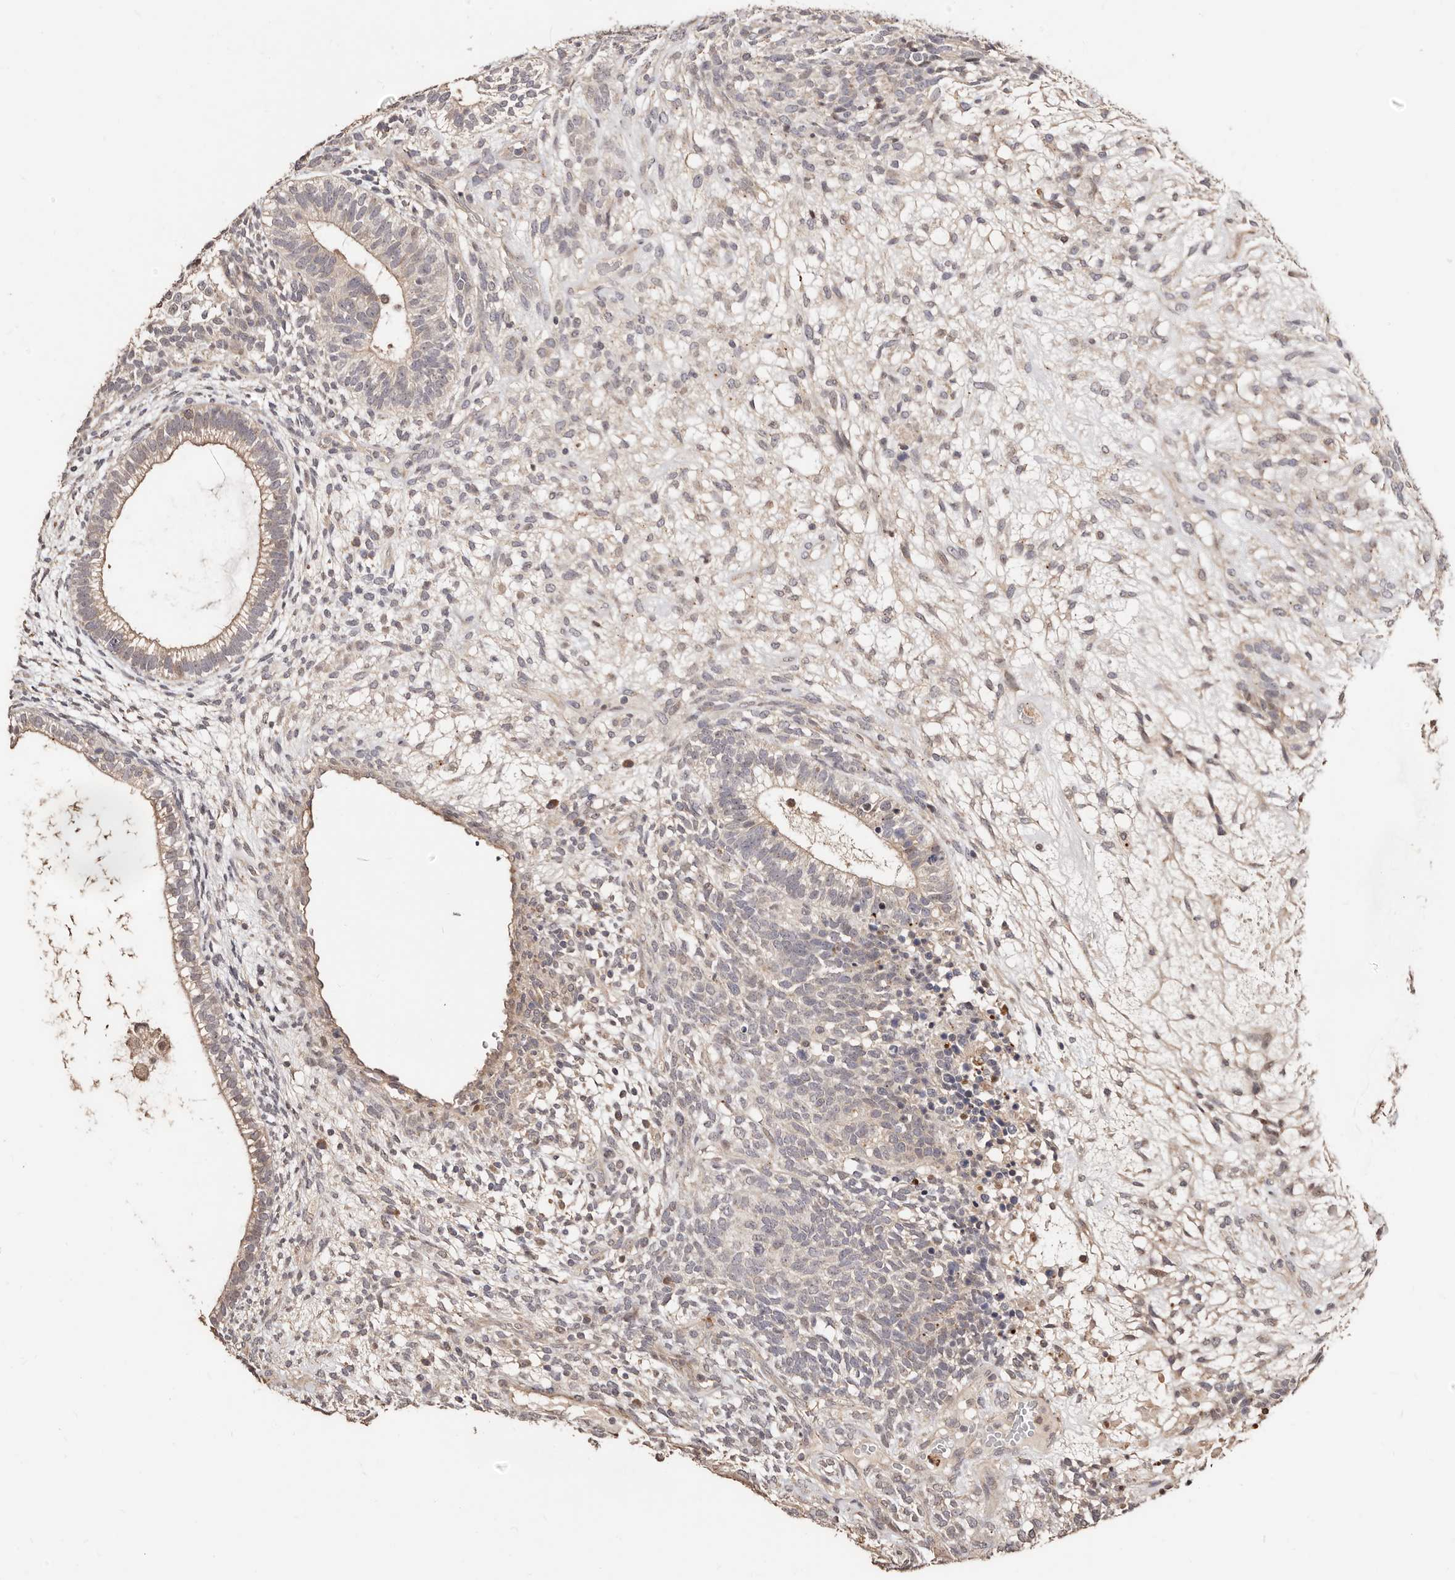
{"staining": {"intensity": "moderate", "quantity": "25%-75%", "location": "cytoplasmic/membranous"}, "tissue": "testis cancer", "cell_type": "Tumor cells", "image_type": "cancer", "snomed": [{"axis": "morphology", "description": "Seminoma, NOS"}, {"axis": "morphology", "description": "Carcinoma, Embryonal, NOS"}, {"axis": "topography", "description": "Testis"}], "caption": "An immunohistochemistry (IHC) micrograph of neoplastic tissue is shown. Protein staining in brown highlights moderate cytoplasmic/membranous positivity in seminoma (testis) within tumor cells. The staining was performed using DAB (3,3'-diaminobenzidine) to visualize the protein expression in brown, while the nuclei were stained in blue with hematoxylin (Magnification: 20x).", "gene": "APOL6", "patient": {"sex": "male", "age": 28}}